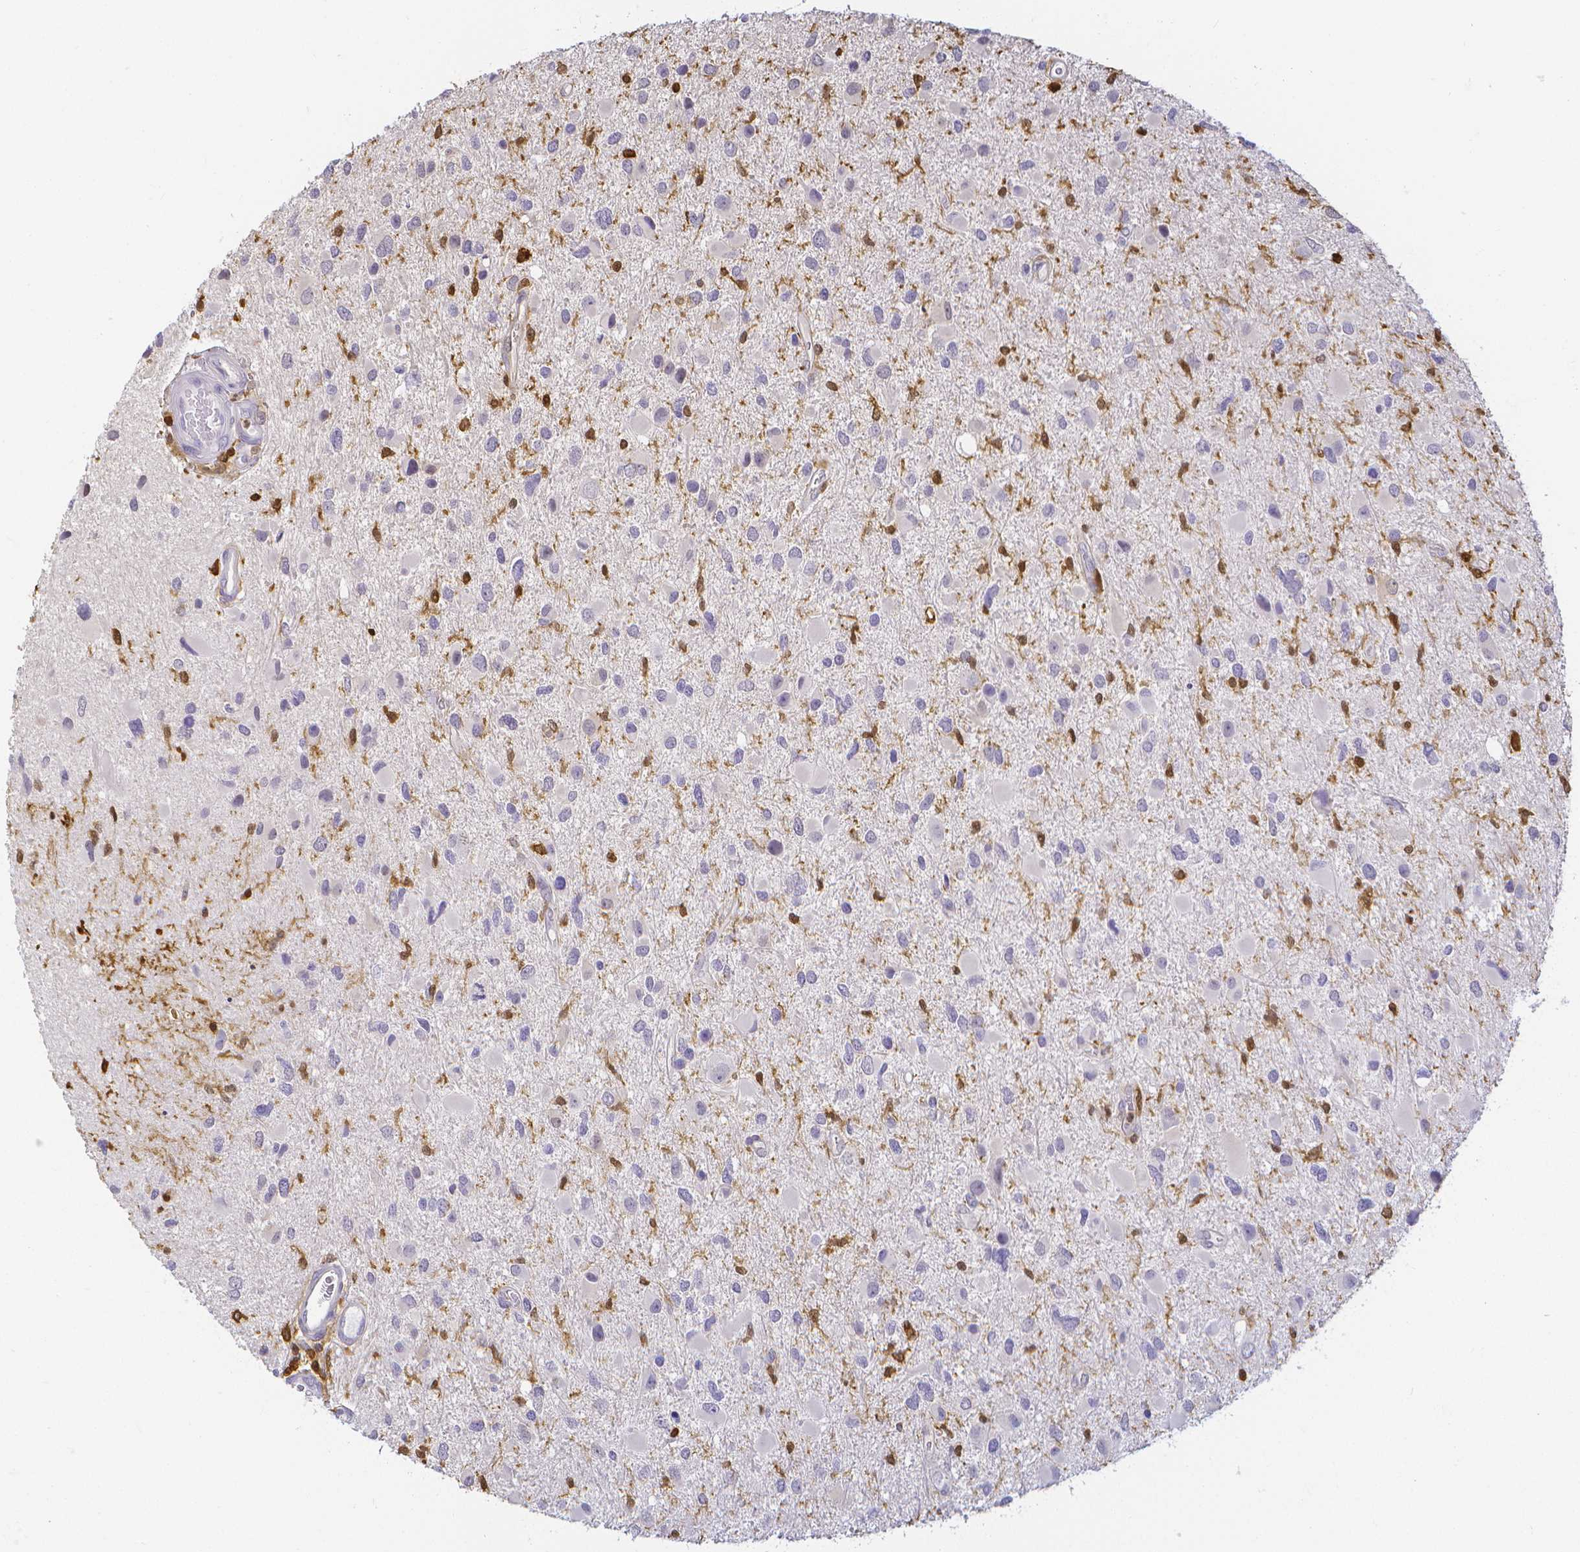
{"staining": {"intensity": "negative", "quantity": "none", "location": "none"}, "tissue": "glioma", "cell_type": "Tumor cells", "image_type": "cancer", "snomed": [{"axis": "morphology", "description": "Glioma, malignant, Low grade"}, {"axis": "topography", "description": "Brain"}], "caption": "Micrograph shows no protein staining in tumor cells of malignant glioma (low-grade) tissue.", "gene": "COTL1", "patient": {"sex": "female", "age": 32}}